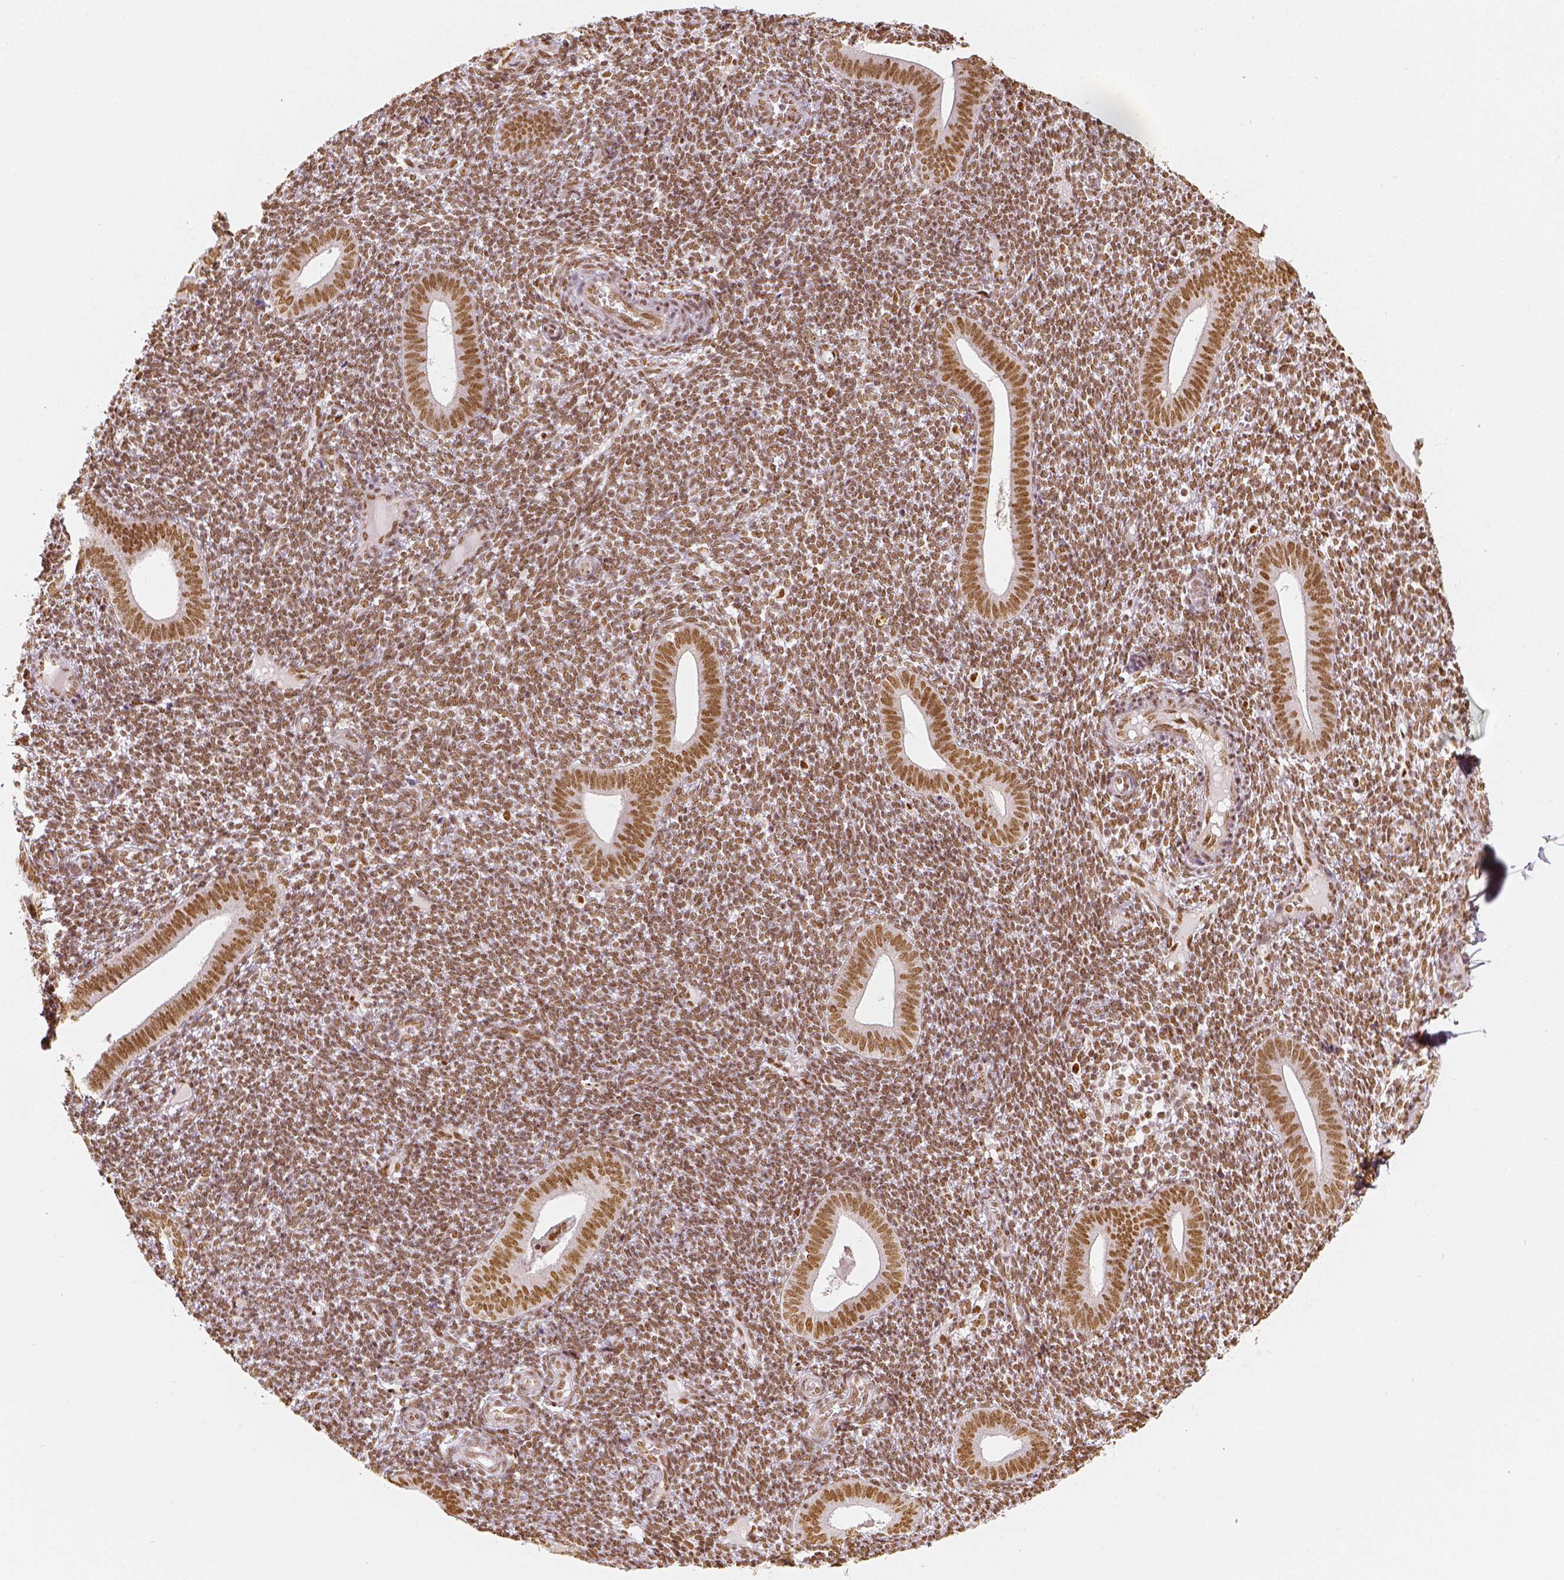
{"staining": {"intensity": "moderate", "quantity": ">75%", "location": "nuclear"}, "tissue": "endometrium", "cell_type": "Cells in endometrial stroma", "image_type": "normal", "snomed": [{"axis": "morphology", "description": "Normal tissue, NOS"}, {"axis": "topography", "description": "Endometrium"}], "caption": "An image of human endometrium stained for a protein exhibits moderate nuclear brown staining in cells in endometrial stroma. The staining is performed using DAB brown chromogen to label protein expression. The nuclei are counter-stained blue using hematoxylin.", "gene": "KDM5B", "patient": {"sex": "female", "age": 25}}